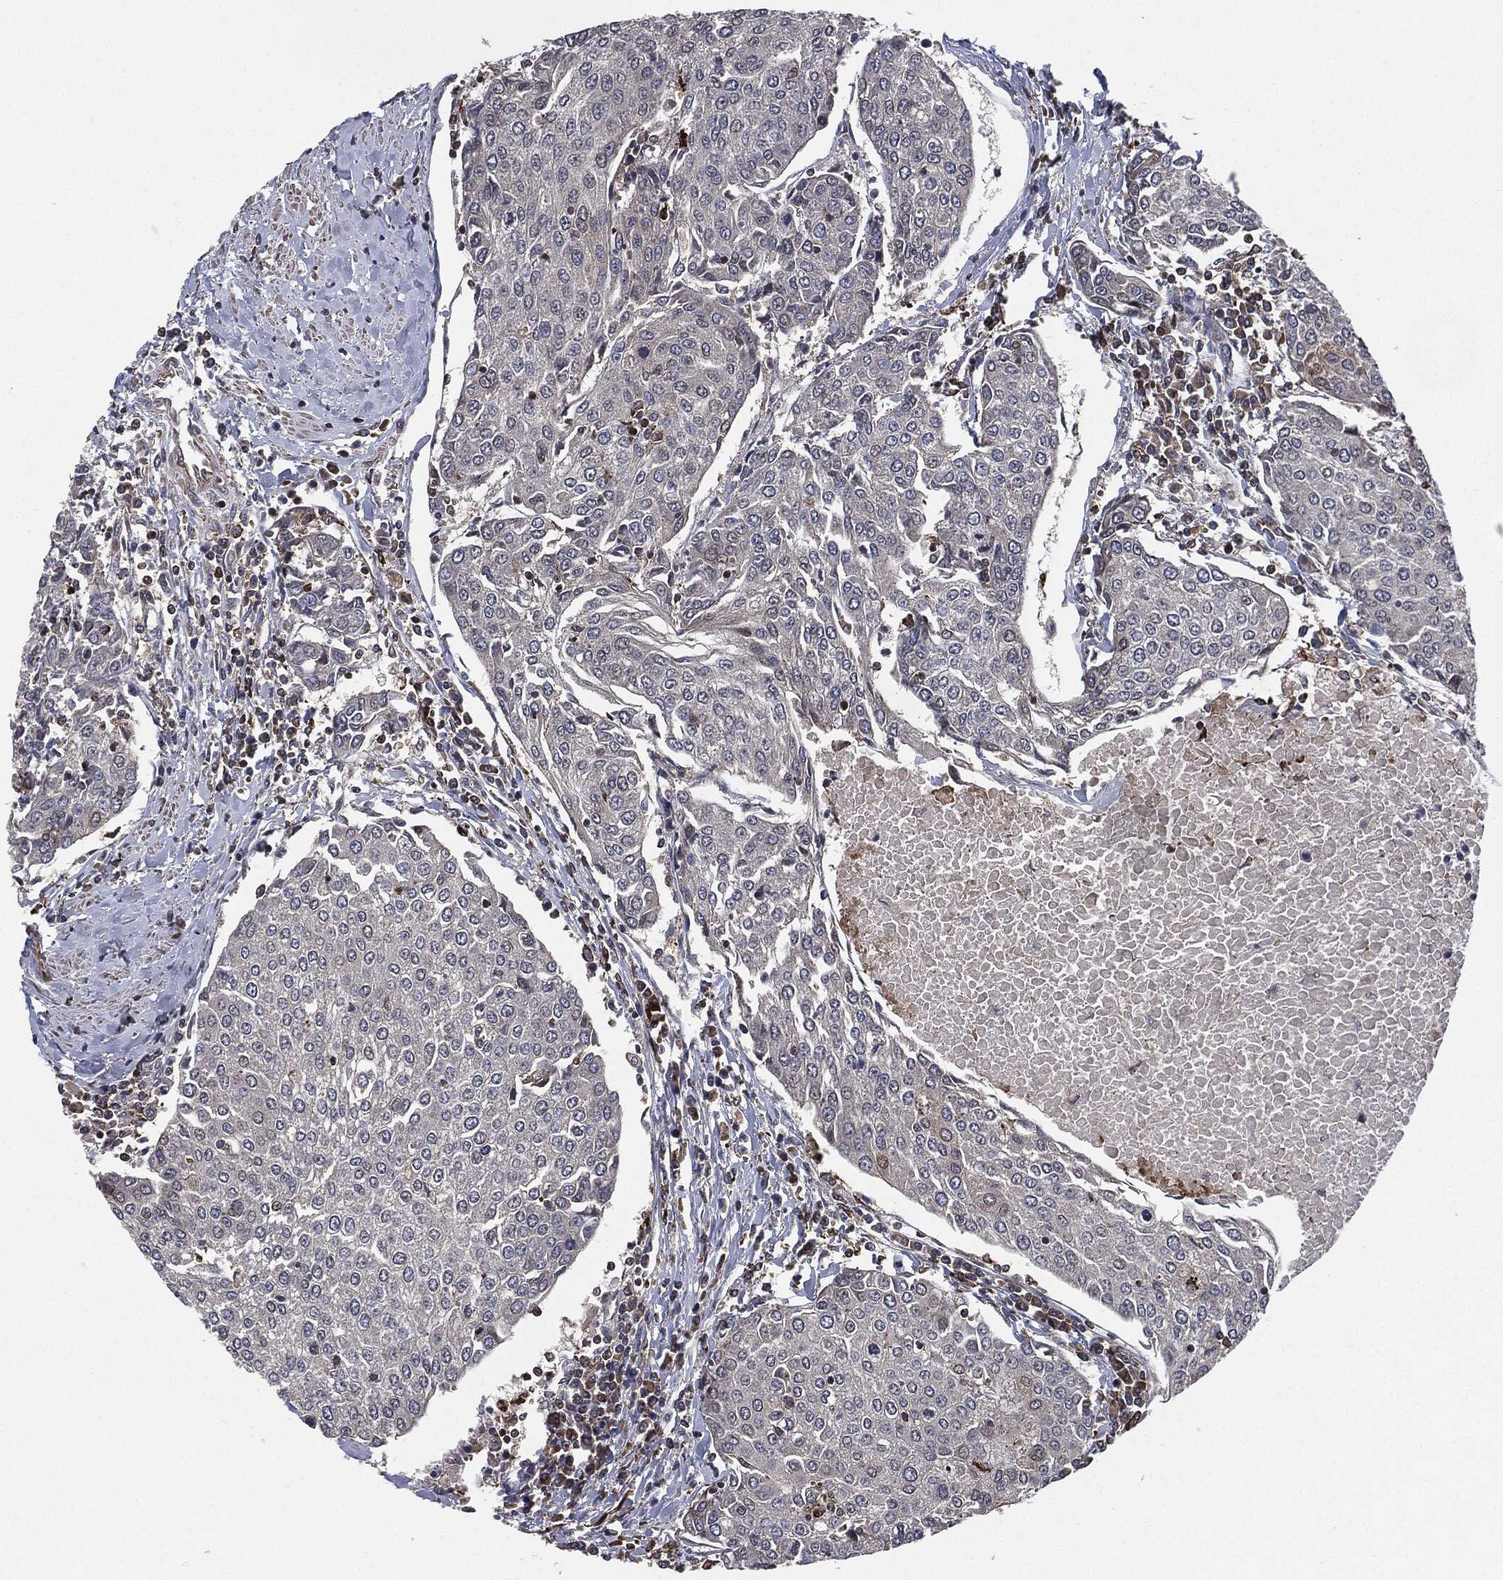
{"staining": {"intensity": "negative", "quantity": "none", "location": "none"}, "tissue": "urothelial cancer", "cell_type": "Tumor cells", "image_type": "cancer", "snomed": [{"axis": "morphology", "description": "Urothelial carcinoma, High grade"}, {"axis": "topography", "description": "Urinary bladder"}], "caption": "The histopathology image demonstrates no significant positivity in tumor cells of high-grade urothelial carcinoma.", "gene": "UBR1", "patient": {"sex": "female", "age": 85}}